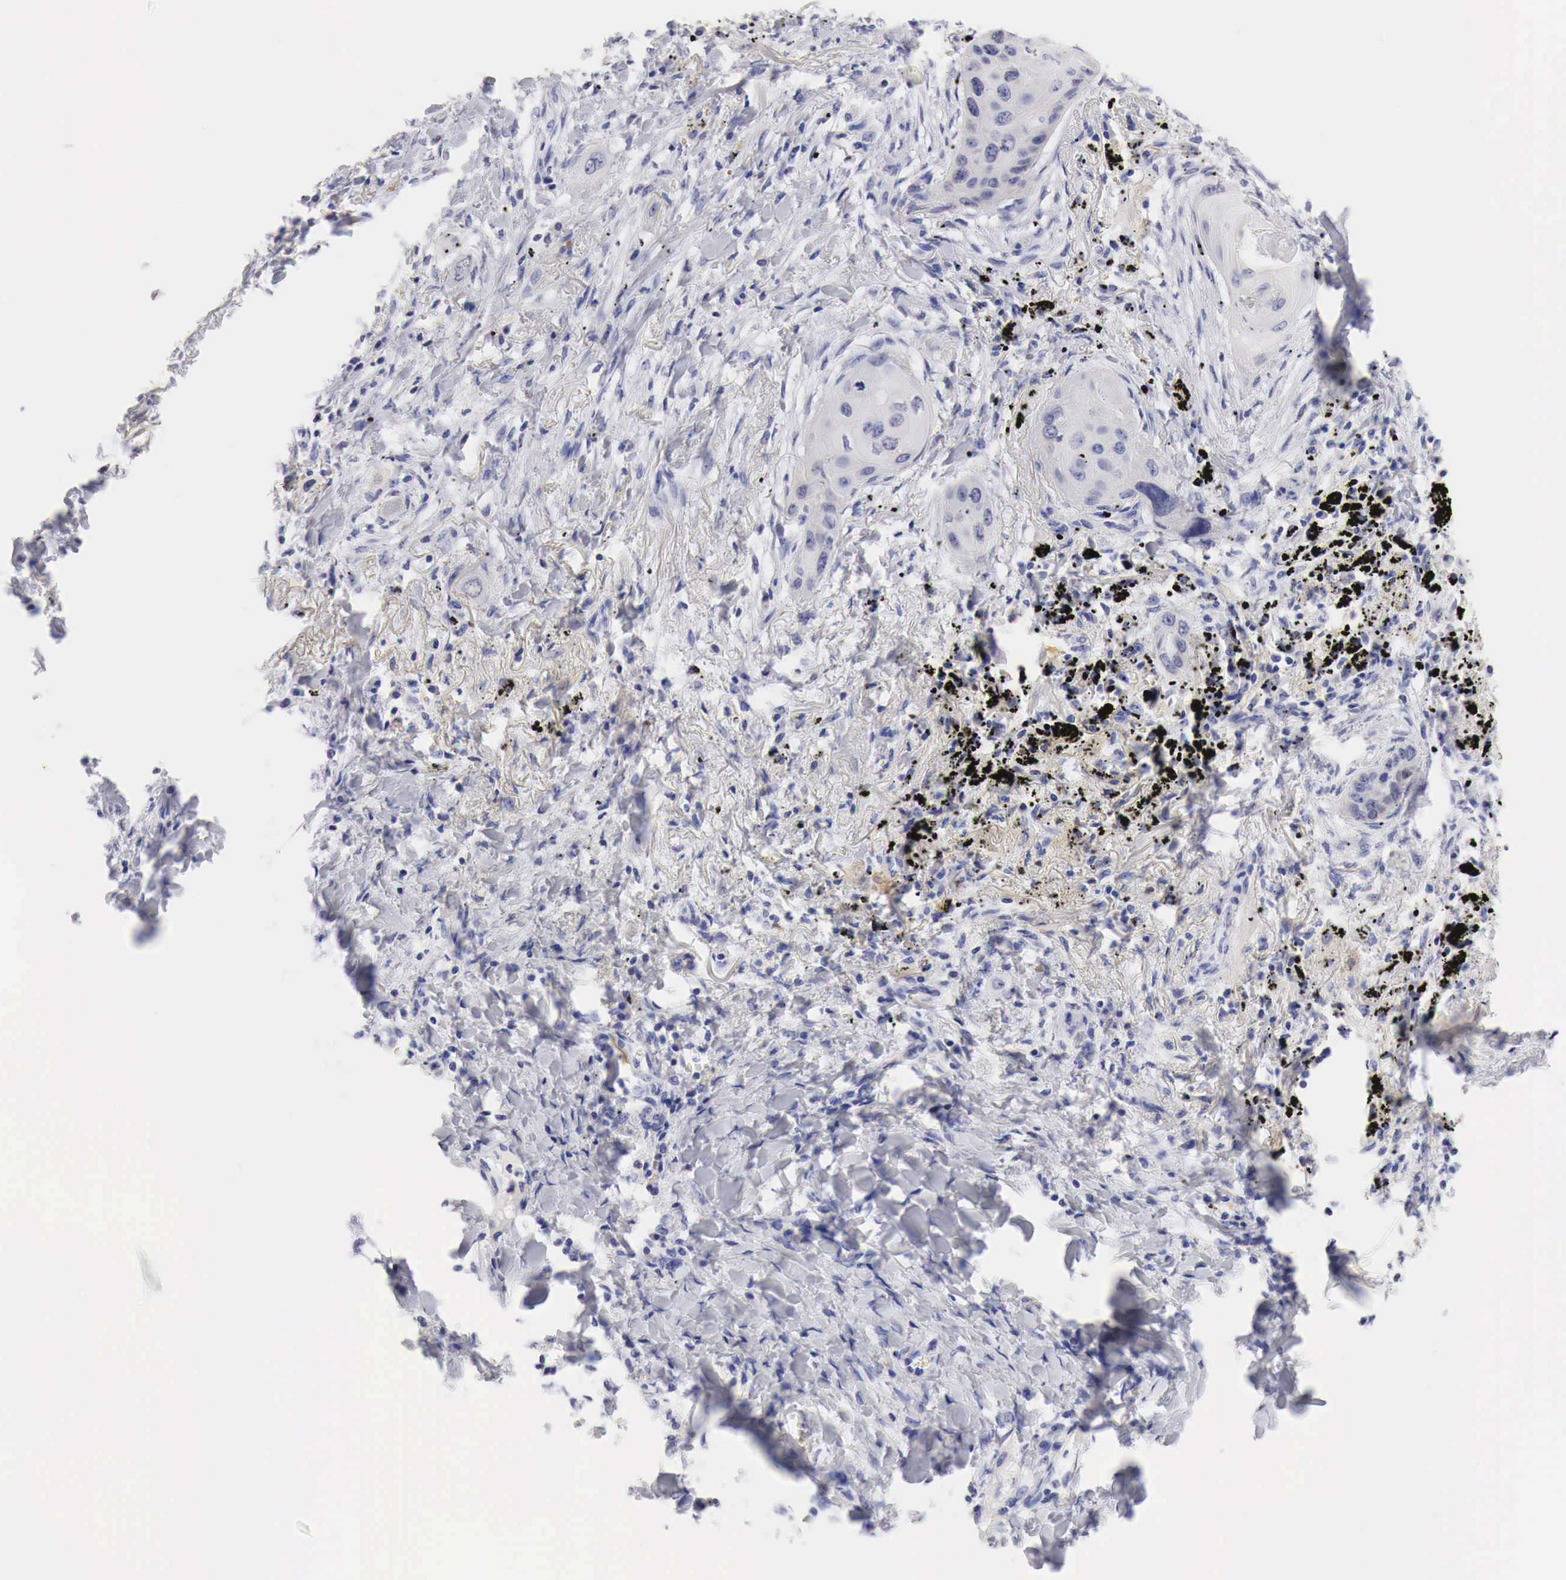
{"staining": {"intensity": "negative", "quantity": "none", "location": "none"}, "tissue": "lung cancer", "cell_type": "Tumor cells", "image_type": "cancer", "snomed": [{"axis": "morphology", "description": "Squamous cell carcinoma, NOS"}, {"axis": "topography", "description": "Lung"}], "caption": "Immunohistochemistry (IHC) of lung cancer (squamous cell carcinoma) reveals no positivity in tumor cells.", "gene": "CDKN2A", "patient": {"sex": "male", "age": 71}}